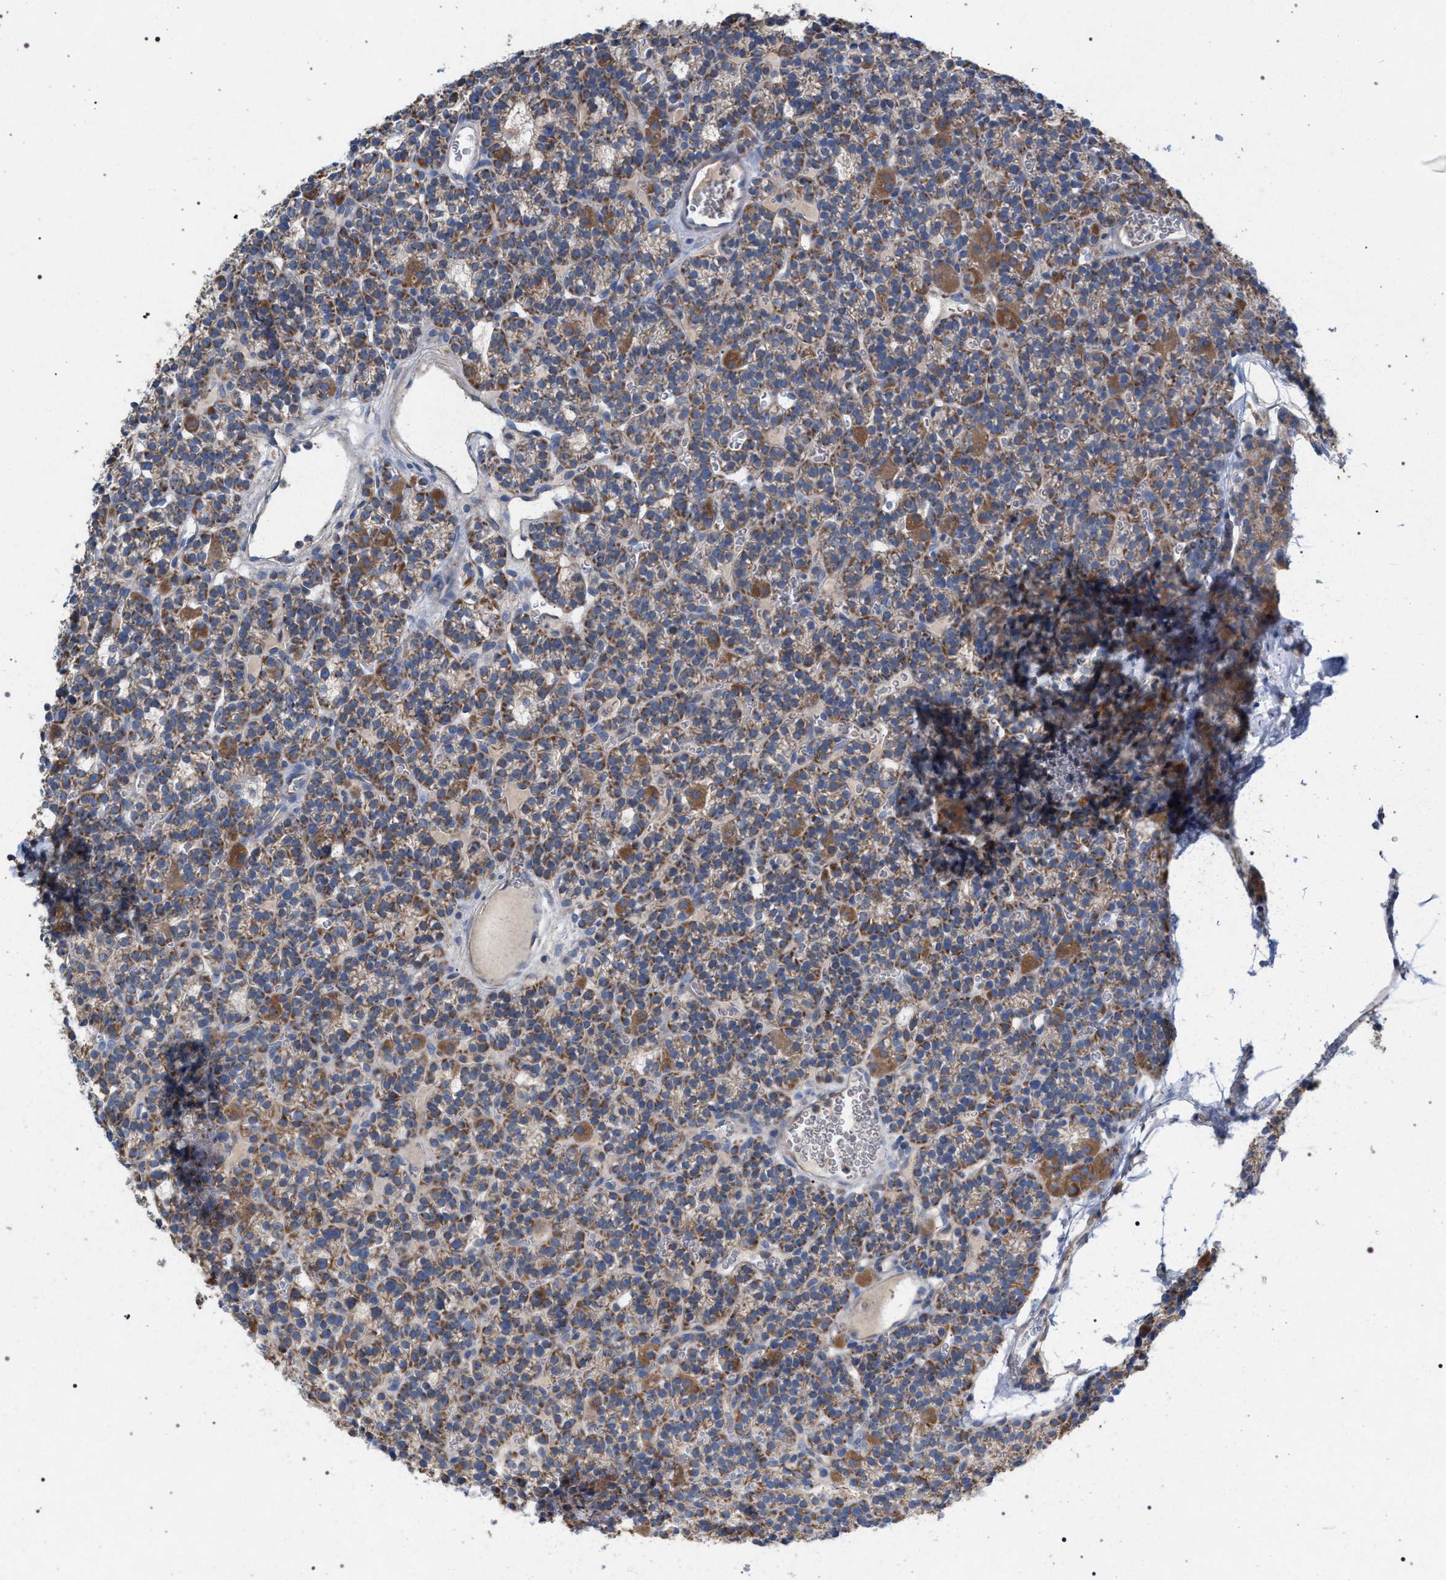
{"staining": {"intensity": "moderate", "quantity": ">75%", "location": "cytoplasmic/membranous"}, "tissue": "parathyroid gland", "cell_type": "Glandular cells", "image_type": "normal", "snomed": [{"axis": "morphology", "description": "Normal tissue, NOS"}, {"axis": "morphology", "description": "Adenoma, NOS"}, {"axis": "topography", "description": "Parathyroid gland"}], "caption": "About >75% of glandular cells in unremarkable human parathyroid gland exhibit moderate cytoplasmic/membranous protein expression as visualized by brown immunohistochemical staining.", "gene": "VPS13A", "patient": {"sex": "female", "age": 58}}